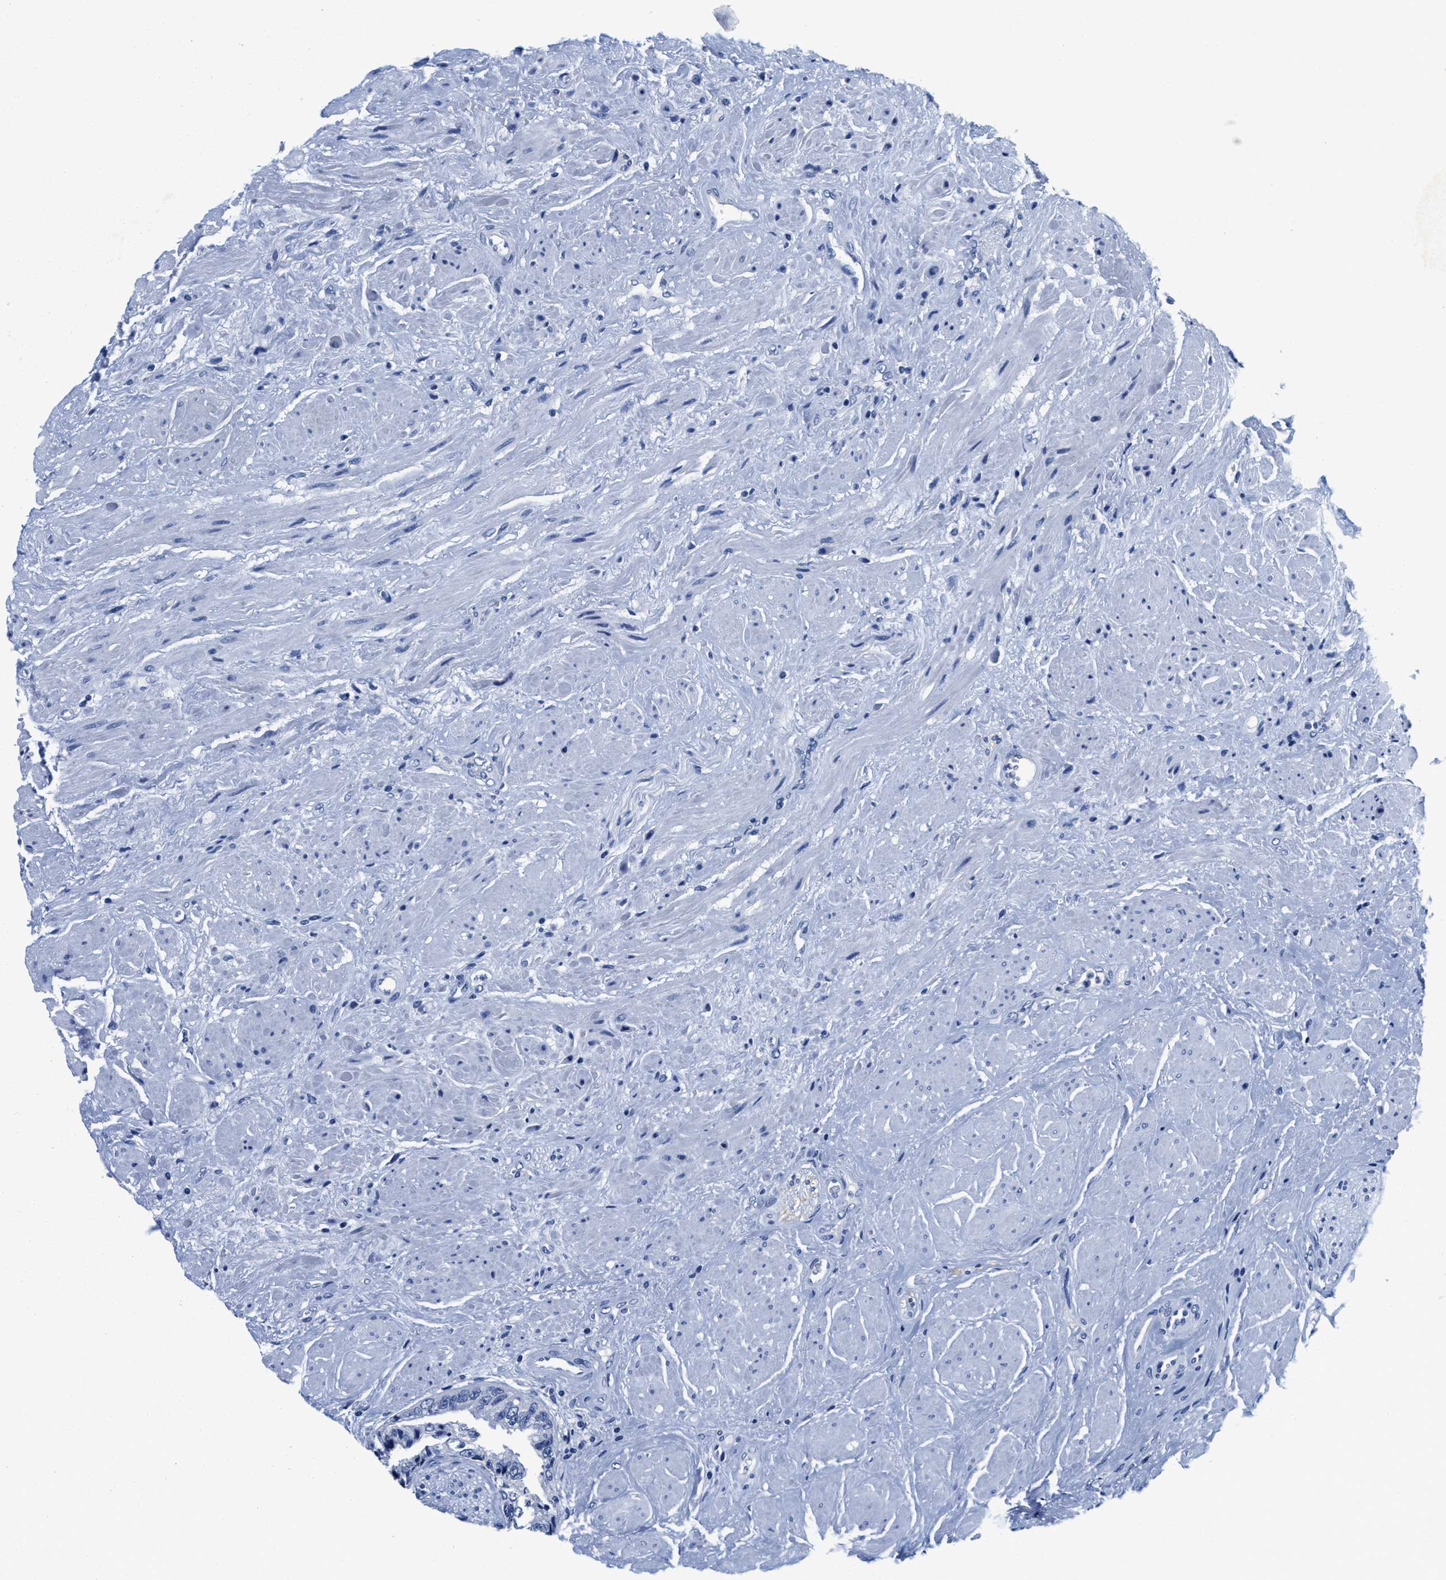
{"staining": {"intensity": "negative", "quantity": "none", "location": "none"}, "tissue": "prostate cancer", "cell_type": "Tumor cells", "image_type": "cancer", "snomed": [{"axis": "morphology", "description": "Adenocarcinoma, High grade"}, {"axis": "topography", "description": "Prostate"}], "caption": "Protein analysis of prostate adenocarcinoma (high-grade) reveals no significant positivity in tumor cells. The staining was performed using DAB (3,3'-diaminobenzidine) to visualize the protein expression in brown, while the nuclei were stained in blue with hematoxylin (Magnification: 20x).", "gene": "TTC3", "patient": {"sex": "male", "age": 61}}